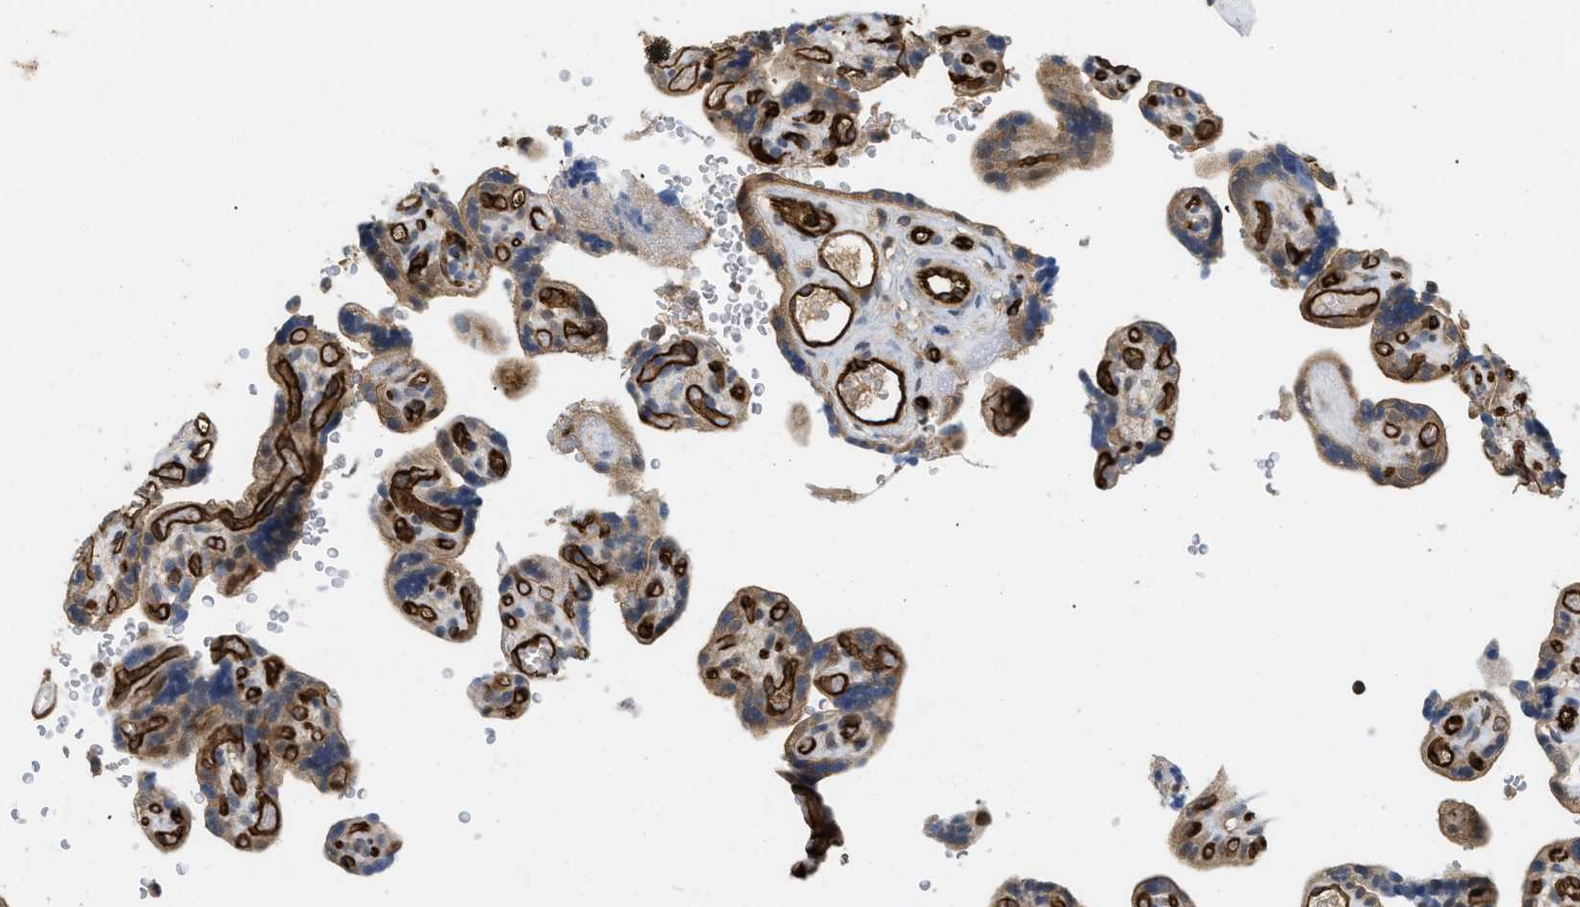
{"staining": {"intensity": "strong", "quantity": ">75%", "location": "cytoplasmic/membranous"}, "tissue": "placenta", "cell_type": "Decidual cells", "image_type": "normal", "snomed": [{"axis": "morphology", "description": "Normal tissue, NOS"}, {"axis": "topography", "description": "Placenta"}], "caption": "Human placenta stained with a brown dye exhibits strong cytoplasmic/membranous positive staining in approximately >75% of decidual cells.", "gene": "PALMD", "patient": {"sex": "female", "age": 30}}